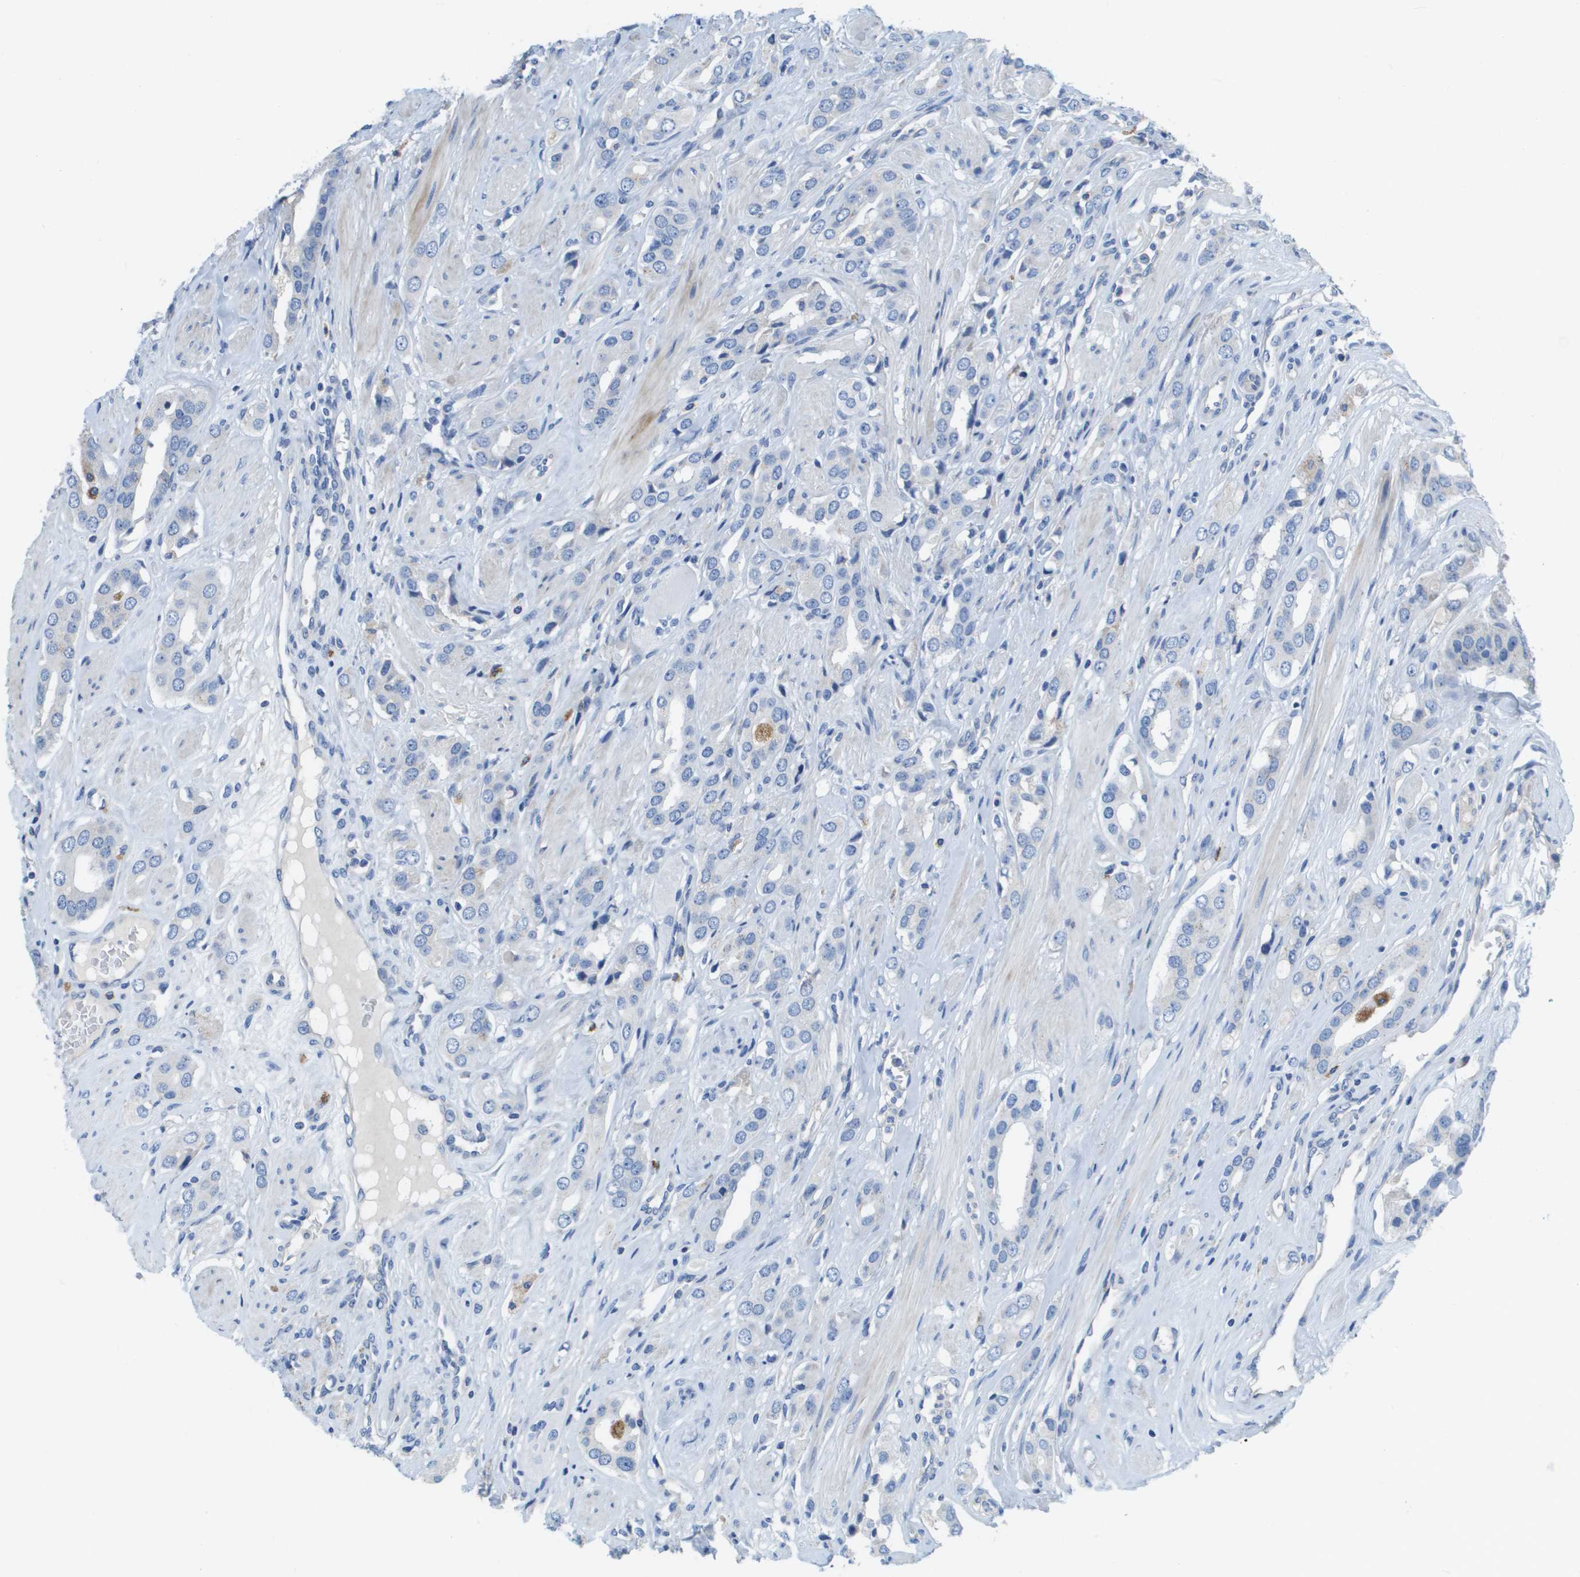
{"staining": {"intensity": "negative", "quantity": "none", "location": "none"}, "tissue": "prostate cancer", "cell_type": "Tumor cells", "image_type": "cancer", "snomed": [{"axis": "morphology", "description": "Adenocarcinoma, High grade"}, {"axis": "topography", "description": "Prostate"}], "caption": "Tumor cells show no significant staining in prostate cancer (high-grade adenocarcinoma). Brightfield microscopy of immunohistochemistry (IHC) stained with DAB (brown) and hematoxylin (blue), captured at high magnification.", "gene": "CASP10", "patient": {"sex": "male", "age": 52}}